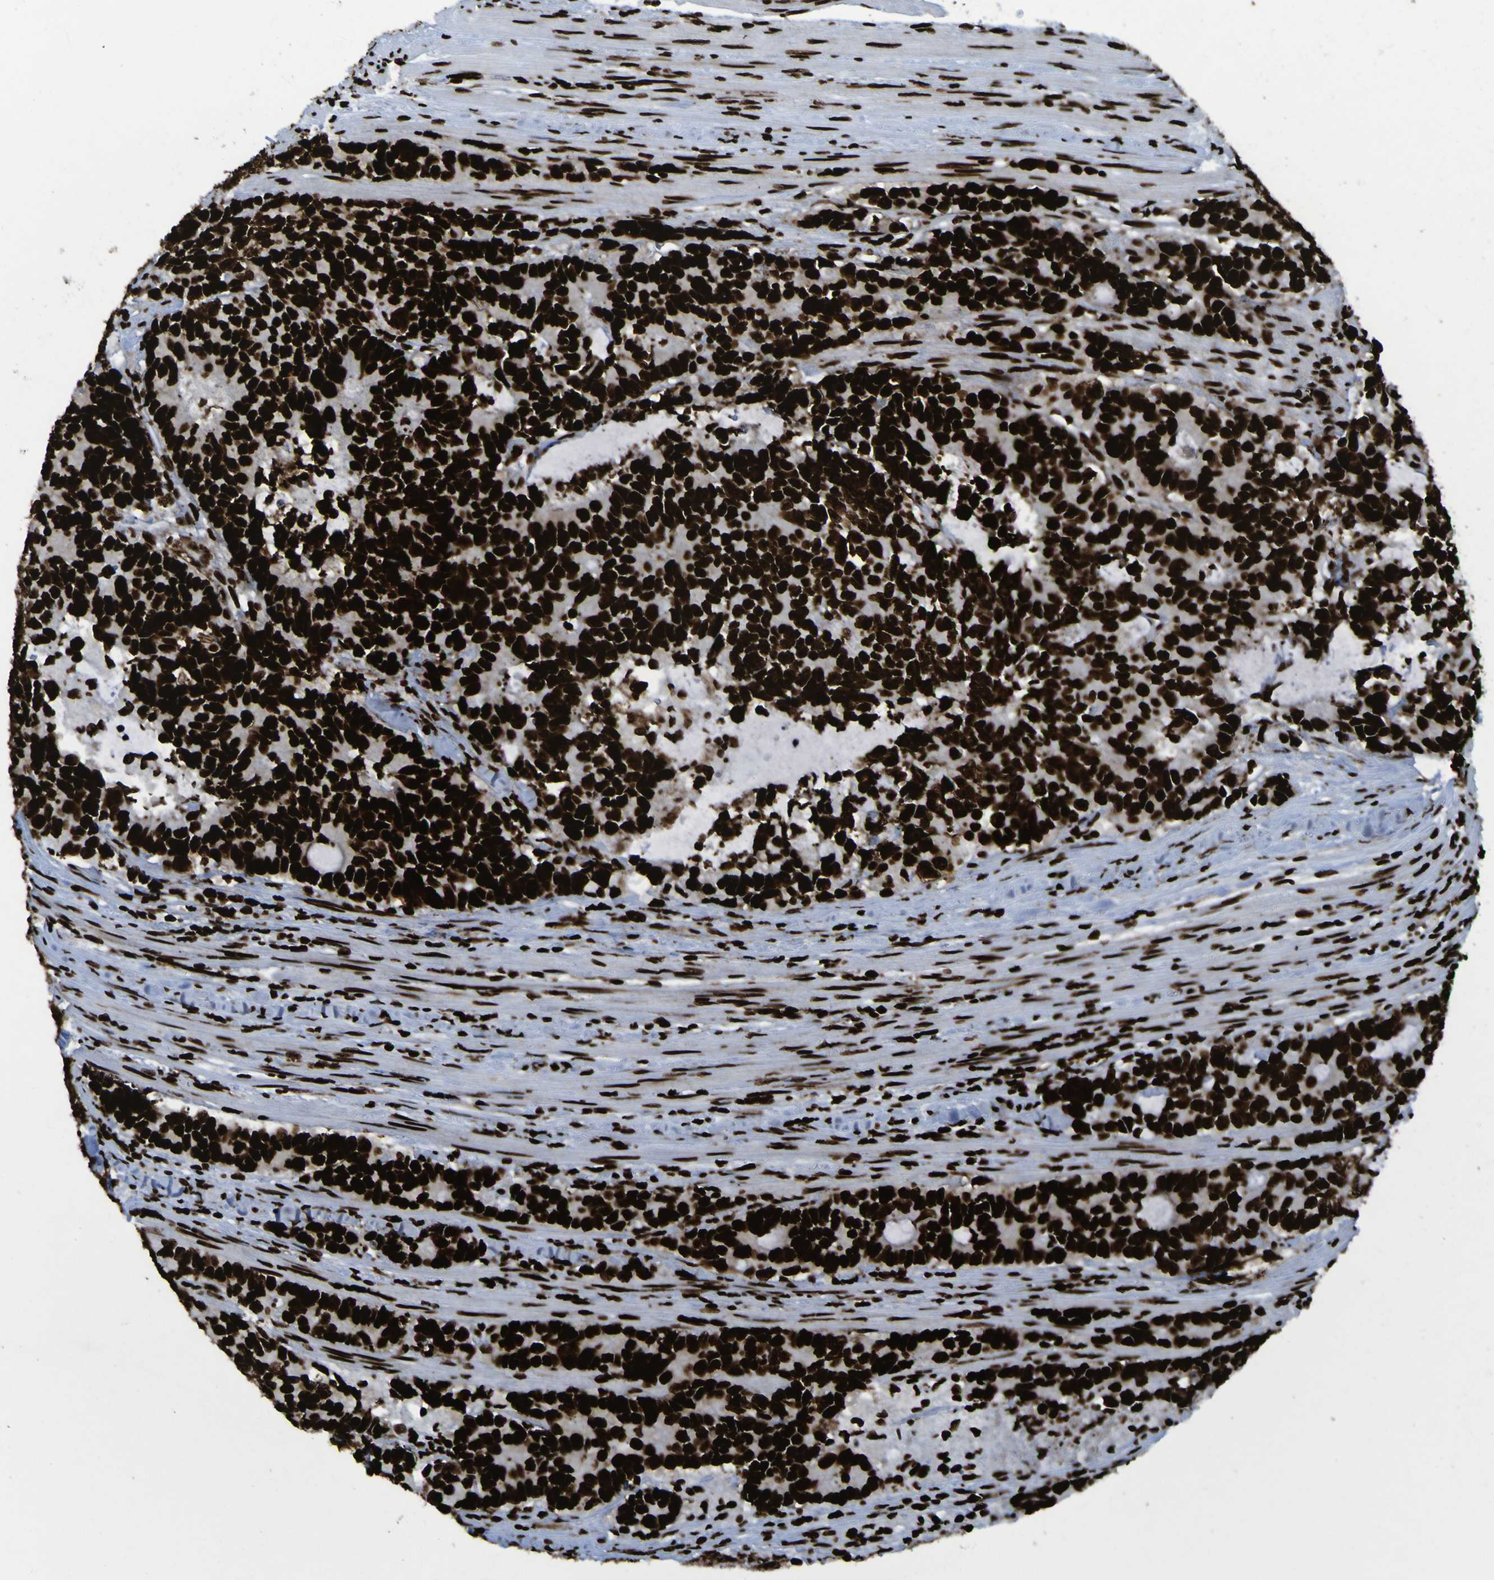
{"staining": {"intensity": "strong", "quantity": ">75%", "location": "nuclear"}, "tissue": "colorectal cancer", "cell_type": "Tumor cells", "image_type": "cancer", "snomed": [{"axis": "morphology", "description": "Adenocarcinoma, NOS"}, {"axis": "topography", "description": "Colon"}], "caption": "Protein staining of colorectal cancer tissue displays strong nuclear positivity in about >75% of tumor cells. (DAB (3,3'-diaminobenzidine) IHC, brown staining for protein, blue staining for nuclei).", "gene": "NPM1", "patient": {"sex": "female", "age": 86}}